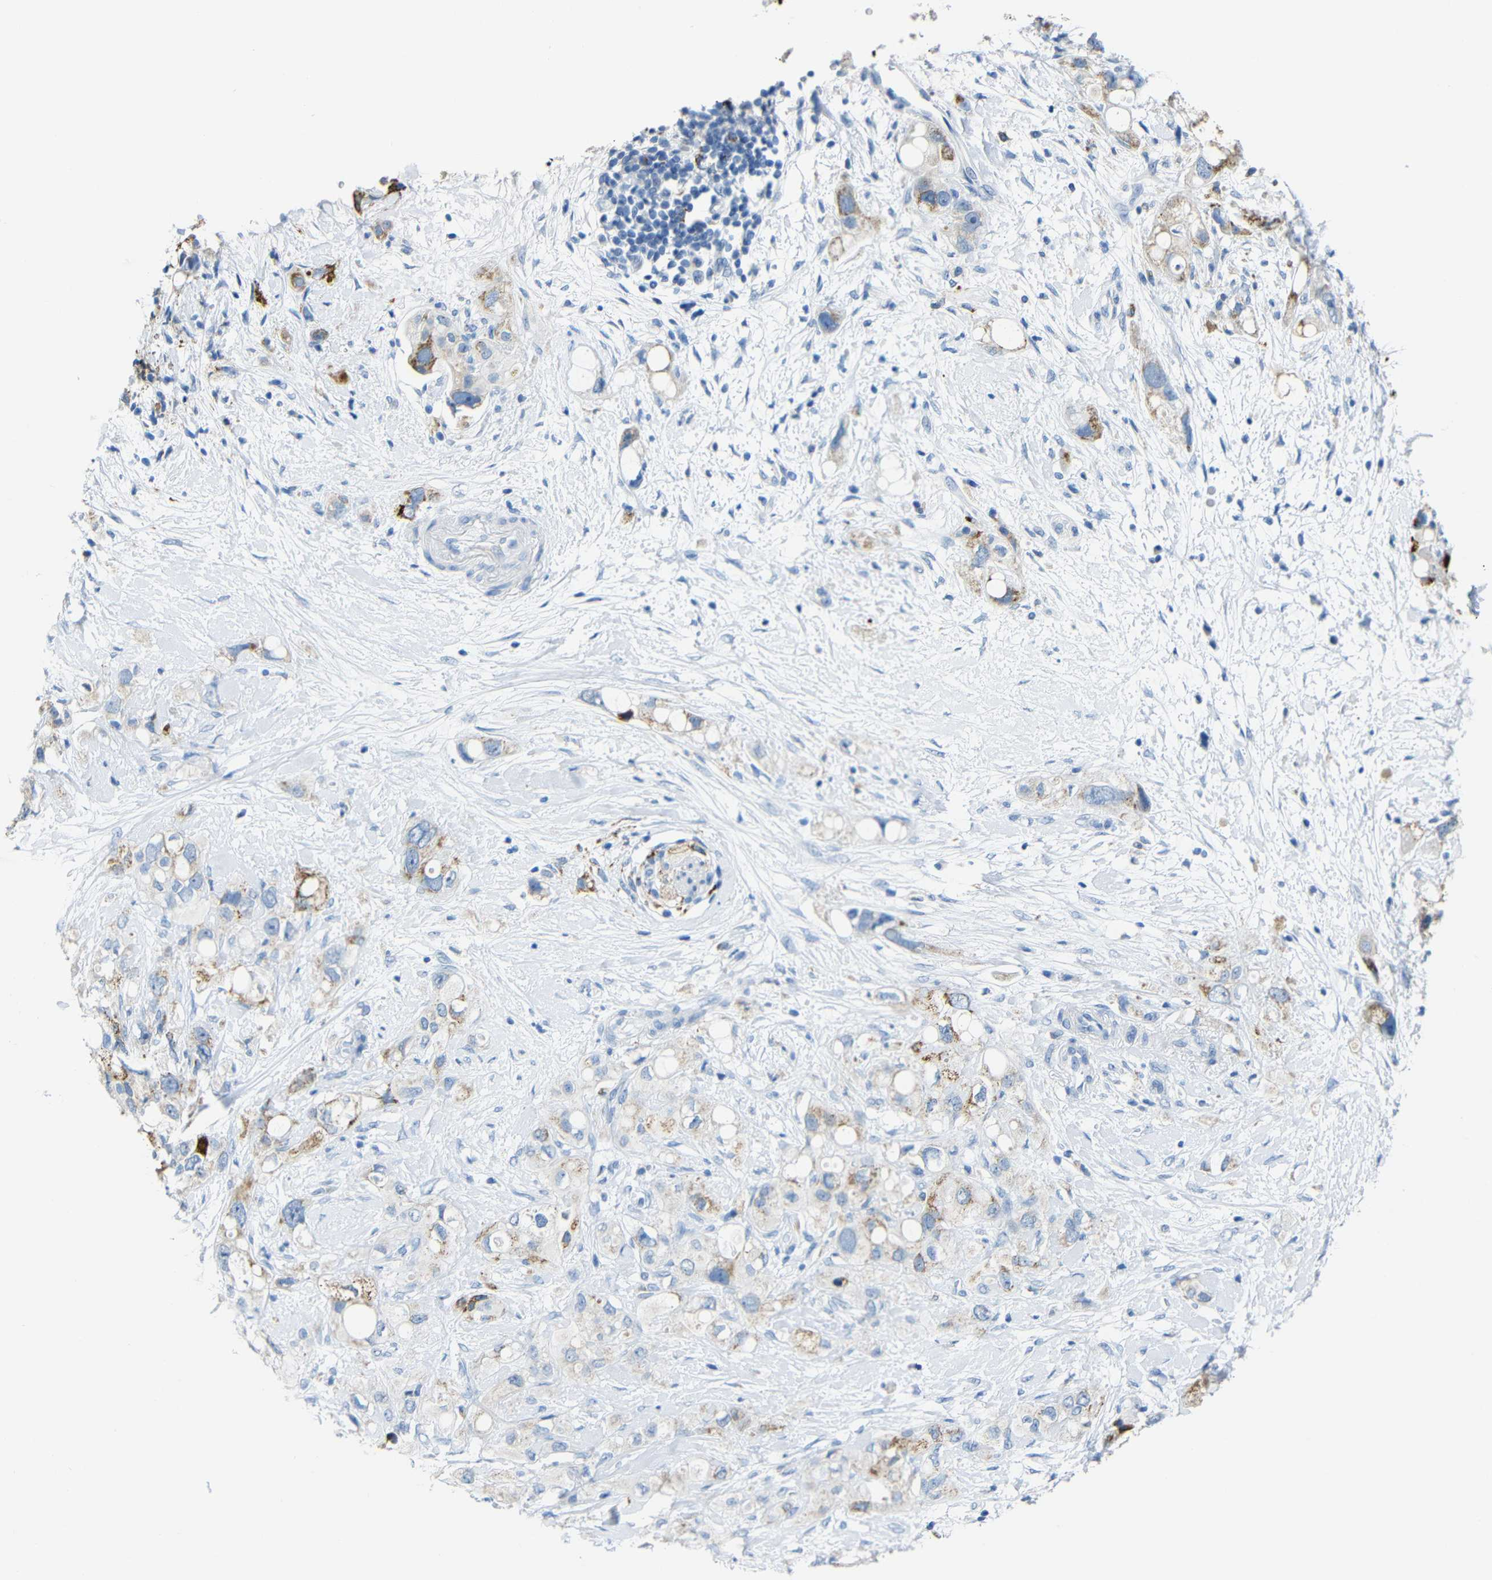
{"staining": {"intensity": "moderate", "quantity": "<25%", "location": "cytoplasmic/membranous"}, "tissue": "pancreatic cancer", "cell_type": "Tumor cells", "image_type": "cancer", "snomed": [{"axis": "morphology", "description": "Adenocarcinoma, NOS"}, {"axis": "topography", "description": "Pancreas"}], "caption": "Moderate cytoplasmic/membranous protein staining is seen in approximately <25% of tumor cells in pancreatic cancer.", "gene": "C15orf48", "patient": {"sex": "female", "age": 56}}